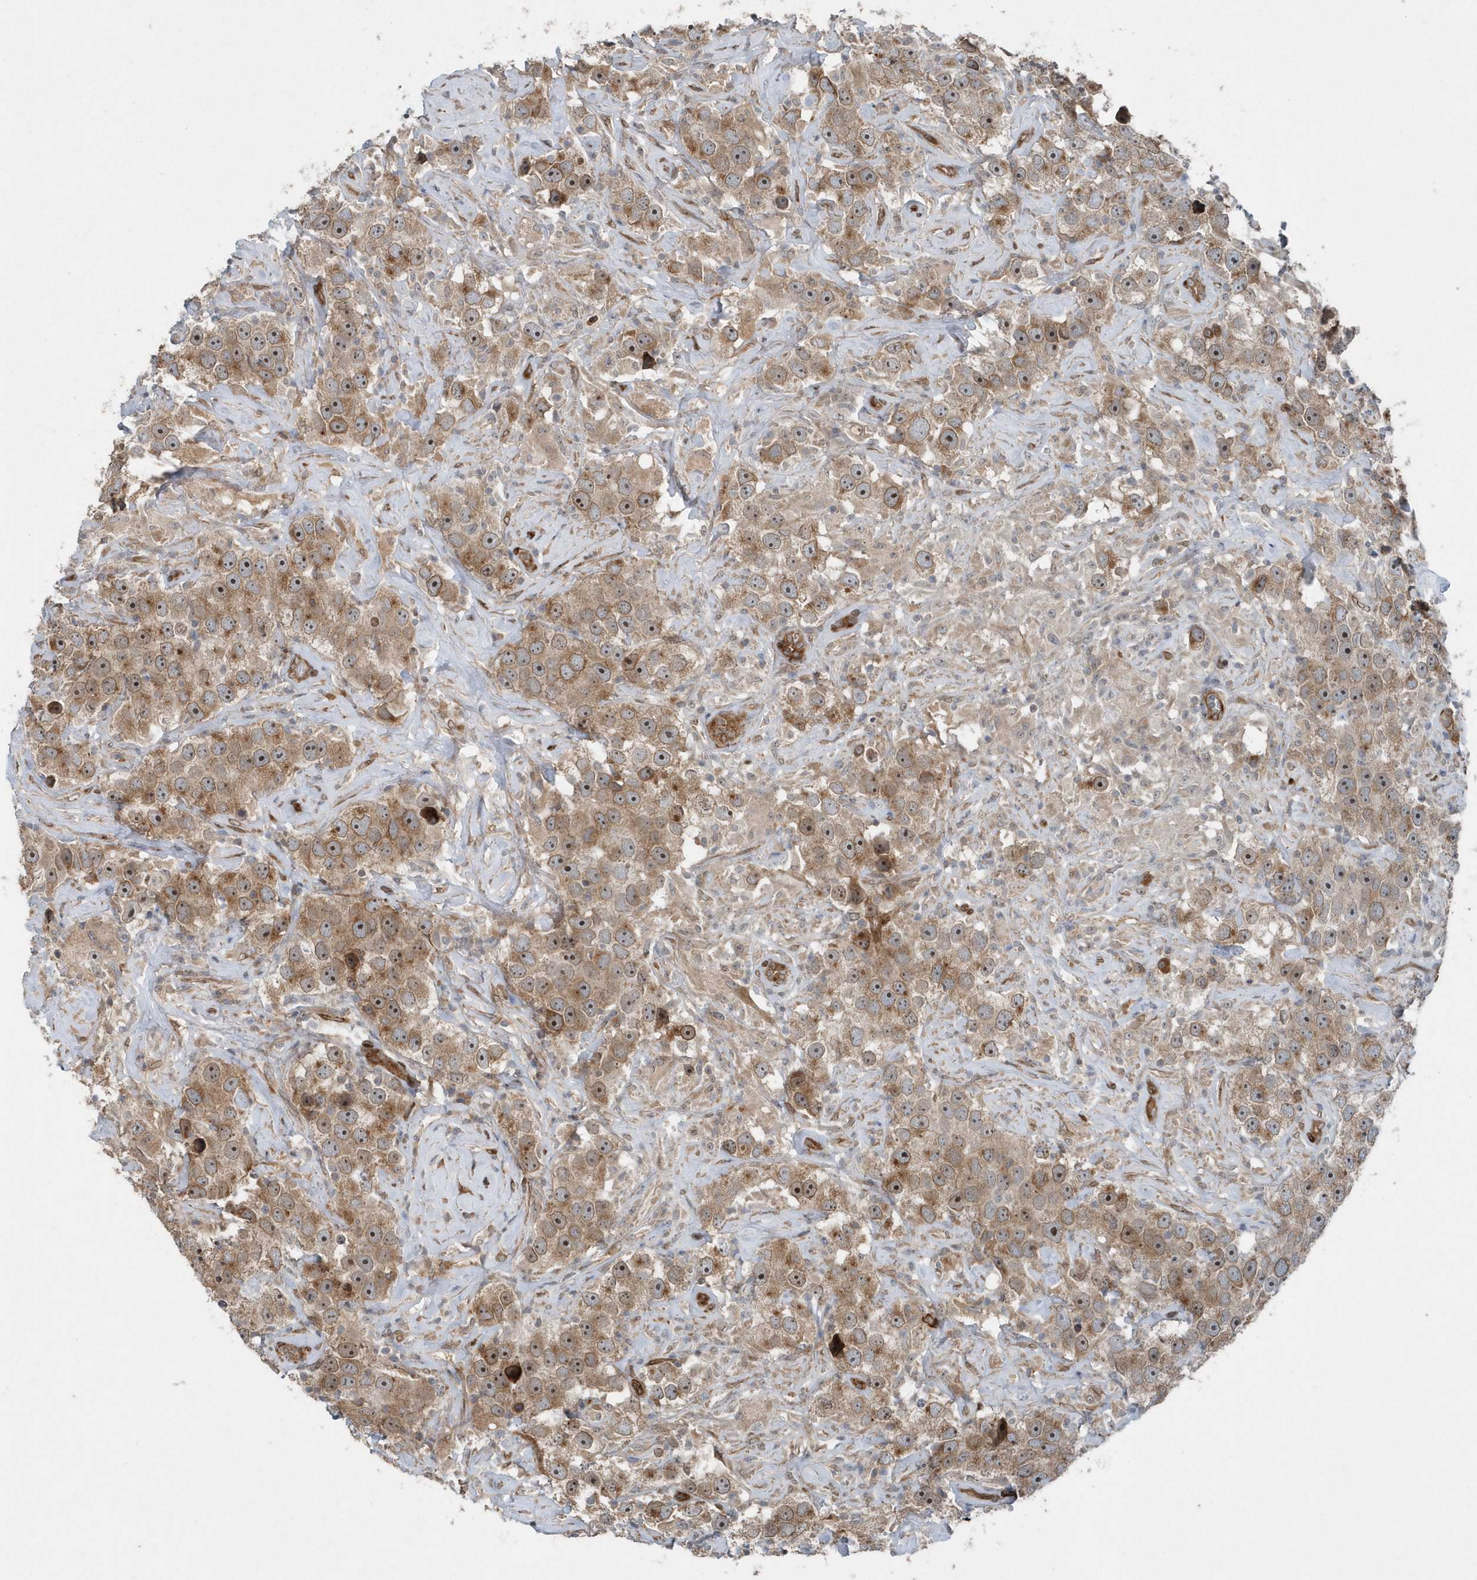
{"staining": {"intensity": "moderate", "quantity": ">75%", "location": "cytoplasmic/membranous,nuclear"}, "tissue": "testis cancer", "cell_type": "Tumor cells", "image_type": "cancer", "snomed": [{"axis": "morphology", "description": "Seminoma, NOS"}, {"axis": "topography", "description": "Testis"}], "caption": "Immunohistochemical staining of human testis cancer exhibits medium levels of moderate cytoplasmic/membranous and nuclear expression in approximately >75% of tumor cells. Immunohistochemistry (ihc) stains the protein of interest in brown and the nuclei are stained blue.", "gene": "MCC", "patient": {"sex": "male", "age": 49}}